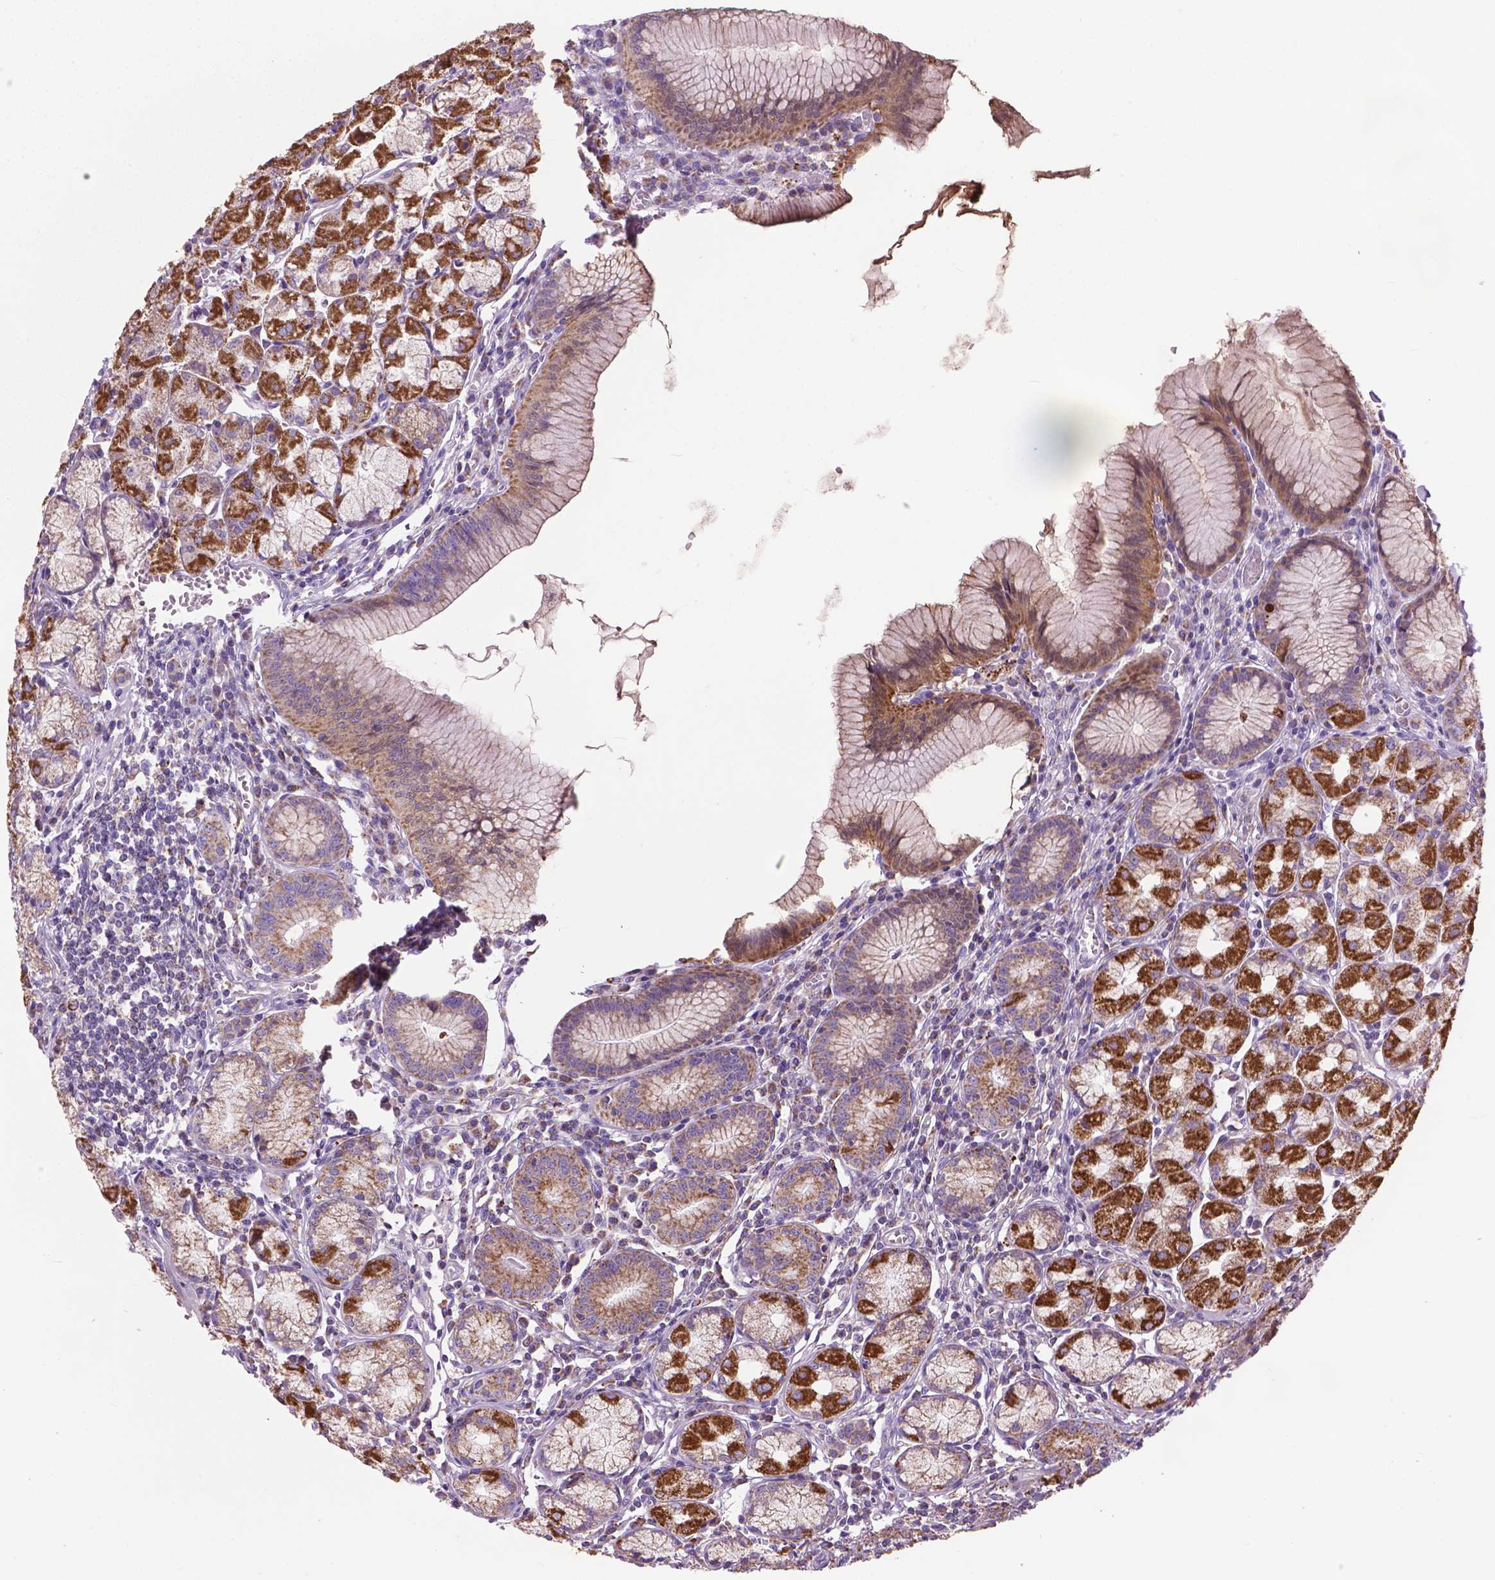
{"staining": {"intensity": "moderate", "quantity": ">75%", "location": "cytoplasmic/membranous"}, "tissue": "stomach", "cell_type": "Glandular cells", "image_type": "normal", "snomed": [{"axis": "morphology", "description": "Normal tissue, NOS"}, {"axis": "topography", "description": "Stomach"}], "caption": "Brown immunohistochemical staining in normal stomach demonstrates moderate cytoplasmic/membranous positivity in about >75% of glandular cells. The protein of interest is shown in brown color, while the nuclei are stained blue.", "gene": "VDAC1", "patient": {"sex": "male", "age": 55}}